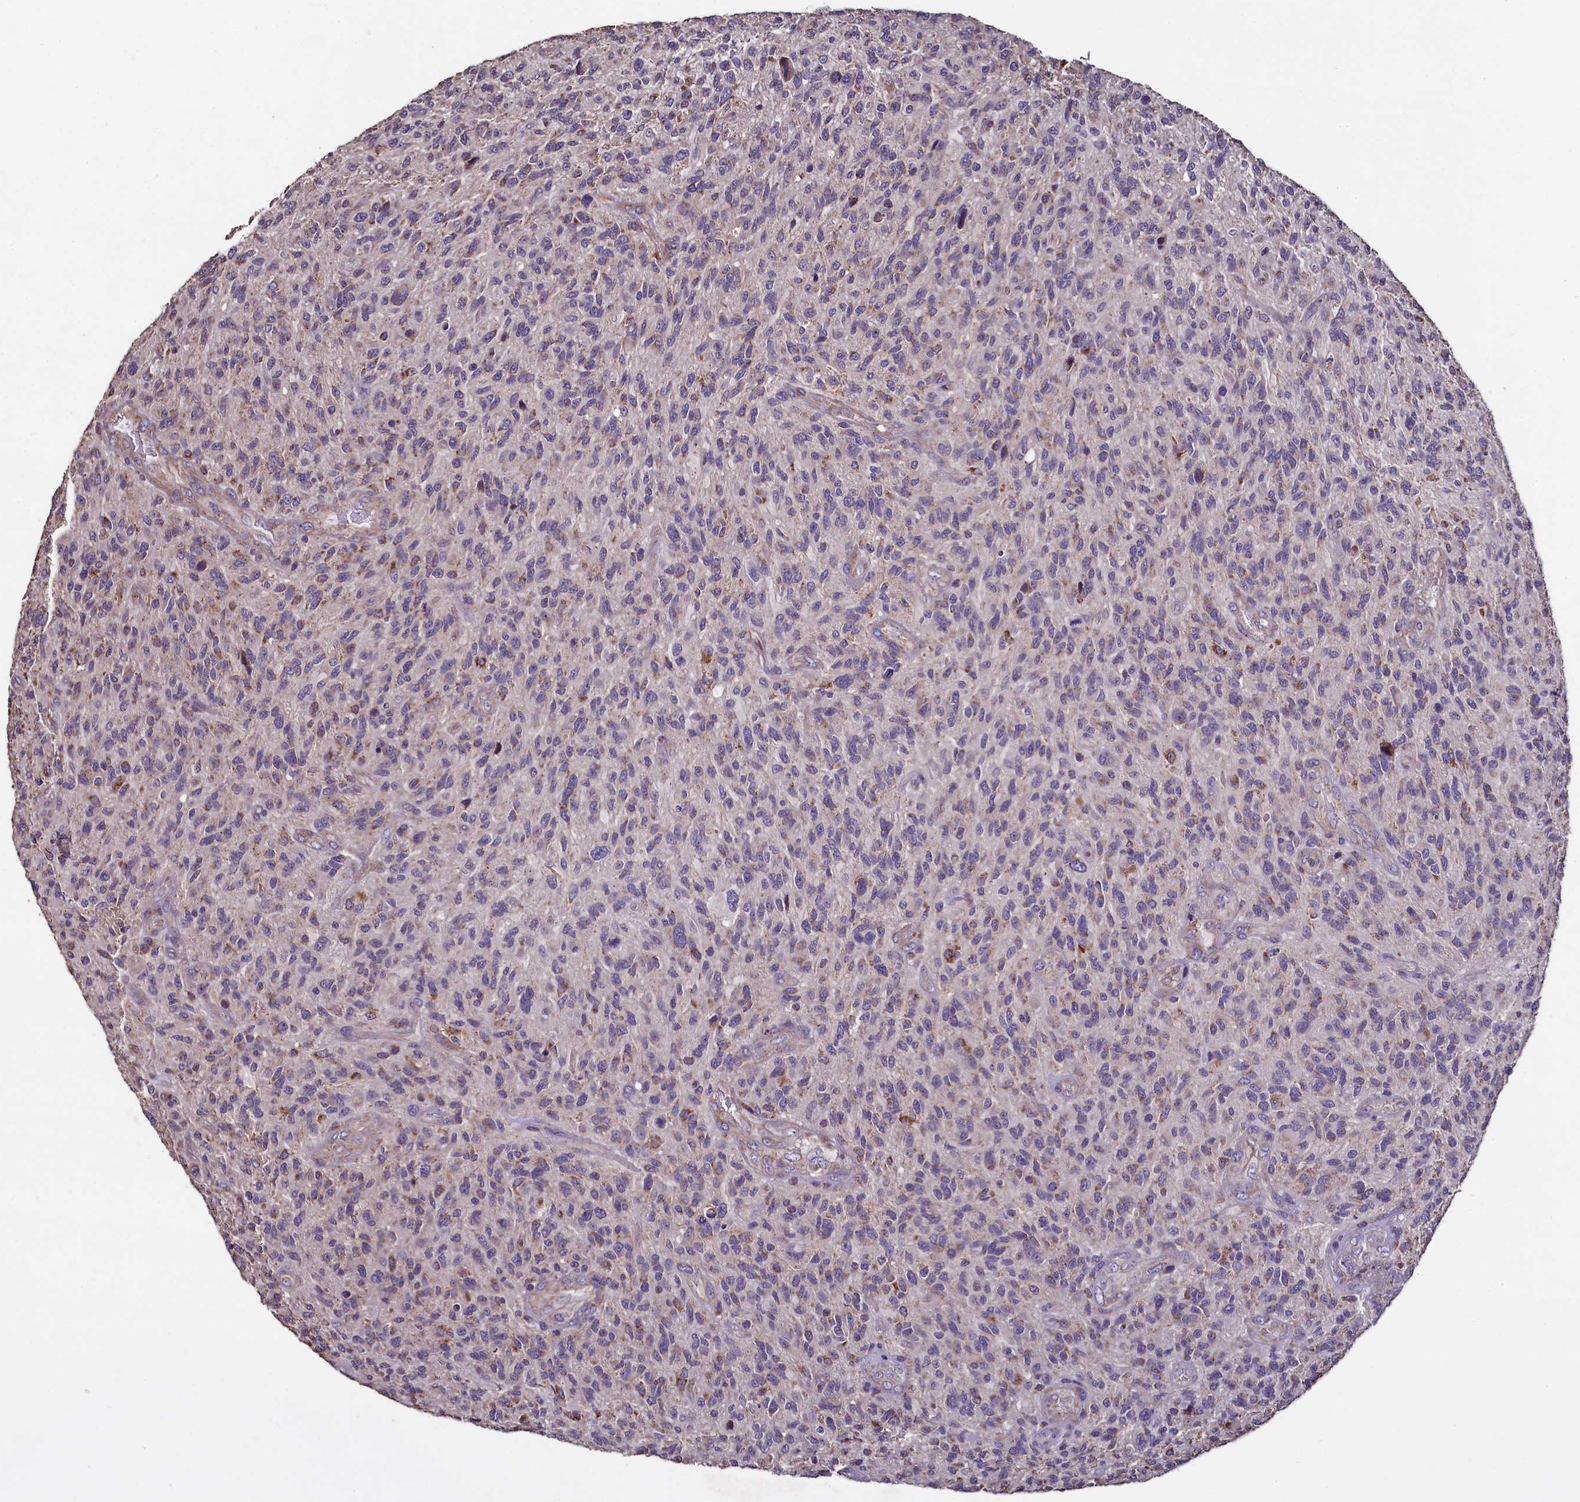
{"staining": {"intensity": "negative", "quantity": "none", "location": "none"}, "tissue": "glioma", "cell_type": "Tumor cells", "image_type": "cancer", "snomed": [{"axis": "morphology", "description": "Glioma, malignant, High grade"}, {"axis": "topography", "description": "Brain"}], "caption": "This histopathology image is of glioma stained with immunohistochemistry (IHC) to label a protein in brown with the nuclei are counter-stained blue. There is no staining in tumor cells. Brightfield microscopy of immunohistochemistry (IHC) stained with DAB (brown) and hematoxylin (blue), captured at high magnification.", "gene": "COQ9", "patient": {"sex": "male", "age": 47}}